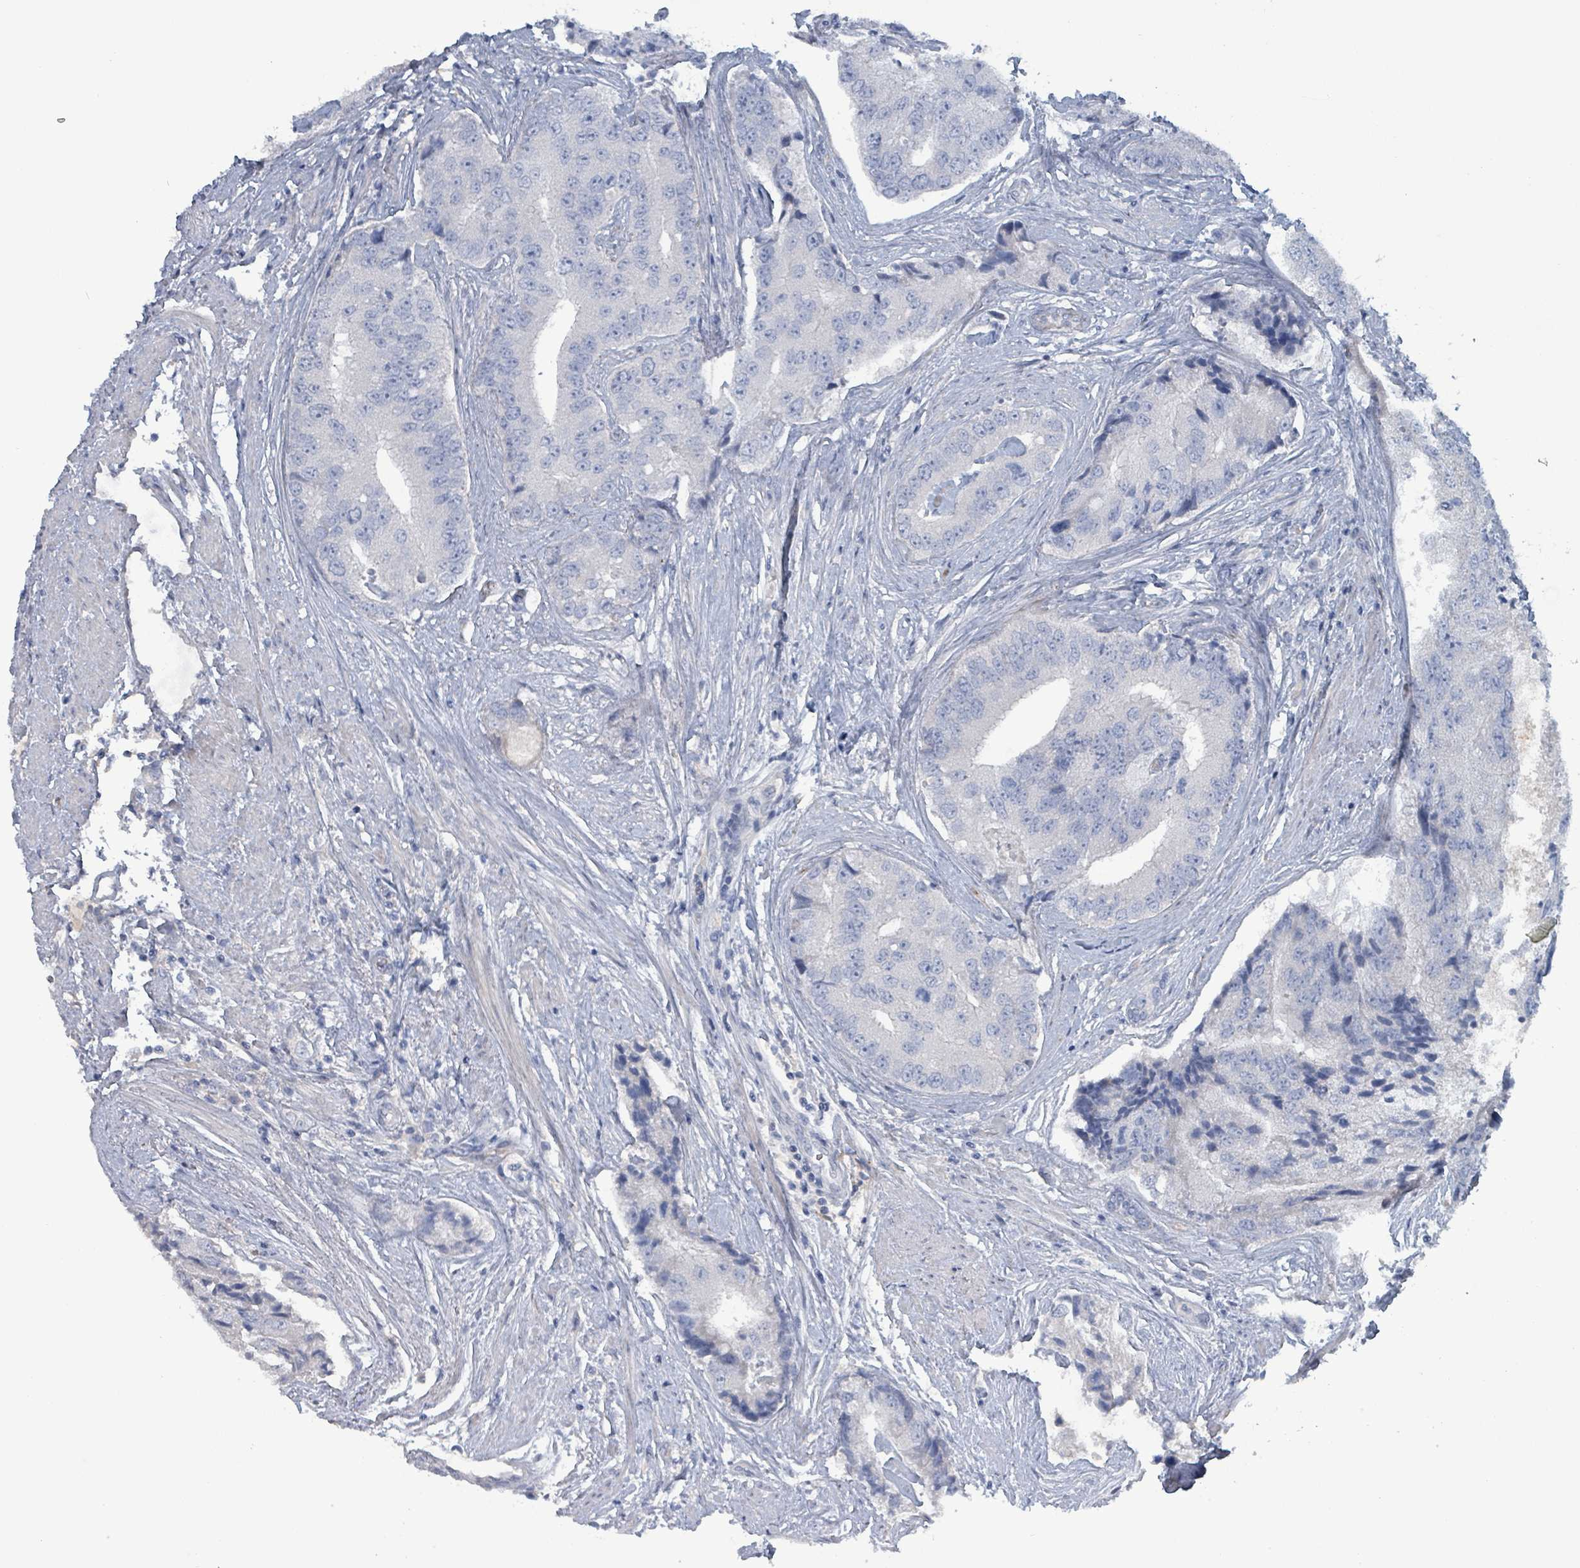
{"staining": {"intensity": "negative", "quantity": "none", "location": "none"}, "tissue": "prostate cancer", "cell_type": "Tumor cells", "image_type": "cancer", "snomed": [{"axis": "morphology", "description": "Adenocarcinoma, High grade"}, {"axis": "topography", "description": "Prostate"}], "caption": "A high-resolution image shows IHC staining of adenocarcinoma (high-grade) (prostate), which shows no significant staining in tumor cells. The staining was performed using DAB (3,3'-diaminobenzidine) to visualize the protein expression in brown, while the nuclei were stained in blue with hematoxylin (Magnification: 20x).", "gene": "TAAR5", "patient": {"sex": "male", "age": 70}}